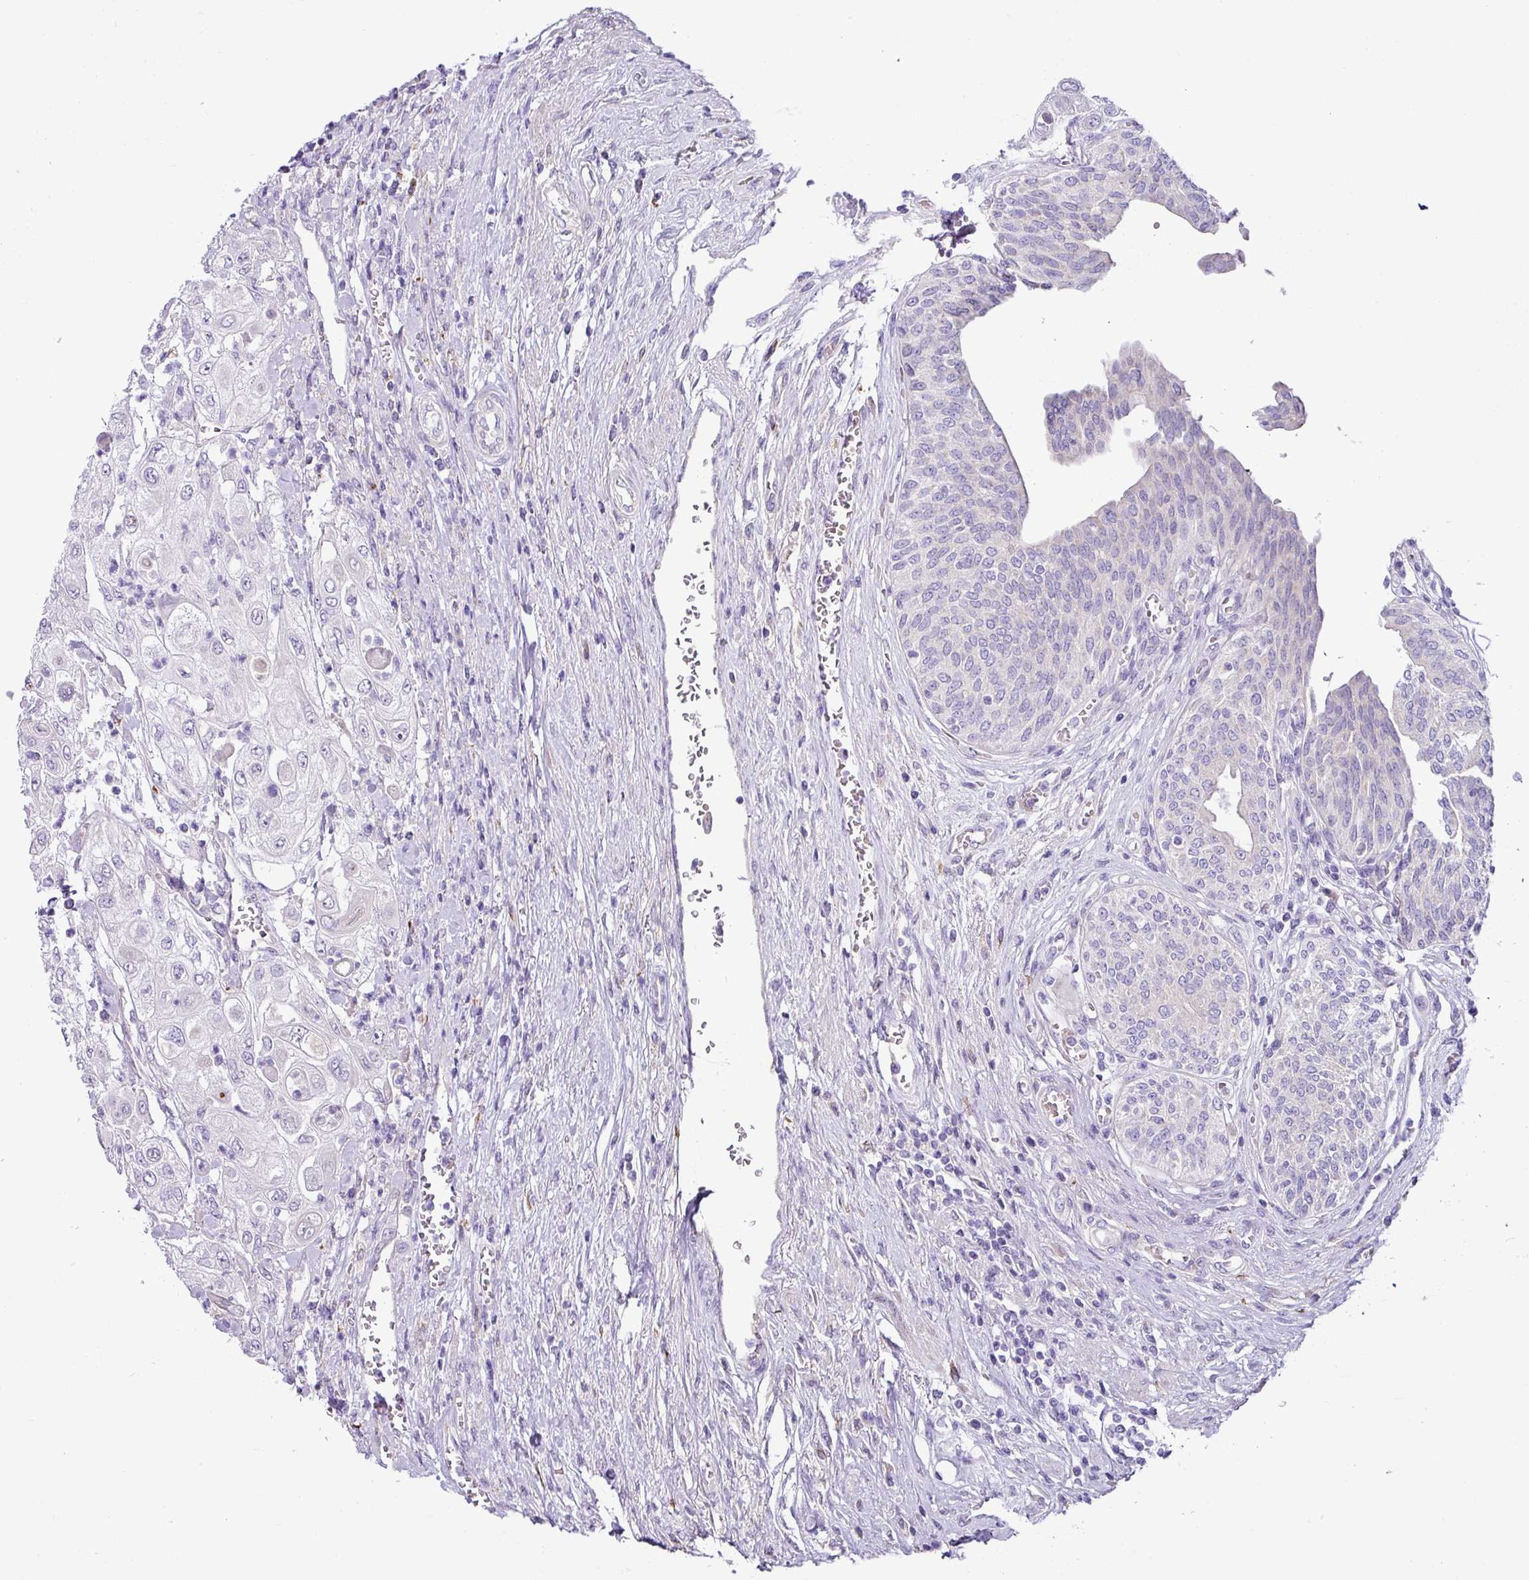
{"staining": {"intensity": "negative", "quantity": "none", "location": "none"}, "tissue": "urothelial cancer", "cell_type": "Tumor cells", "image_type": "cancer", "snomed": [{"axis": "morphology", "description": "Urothelial carcinoma, High grade"}, {"axis": "topography", "description": "Urinary bladder"}], "caption": "Urothelial carcinoma (high-grade) stained for a protein using immunohistochemistry exhibits no staining tumor cells.", "gene": "RGS16", "patient": {"sex": "female", "age": 79}}